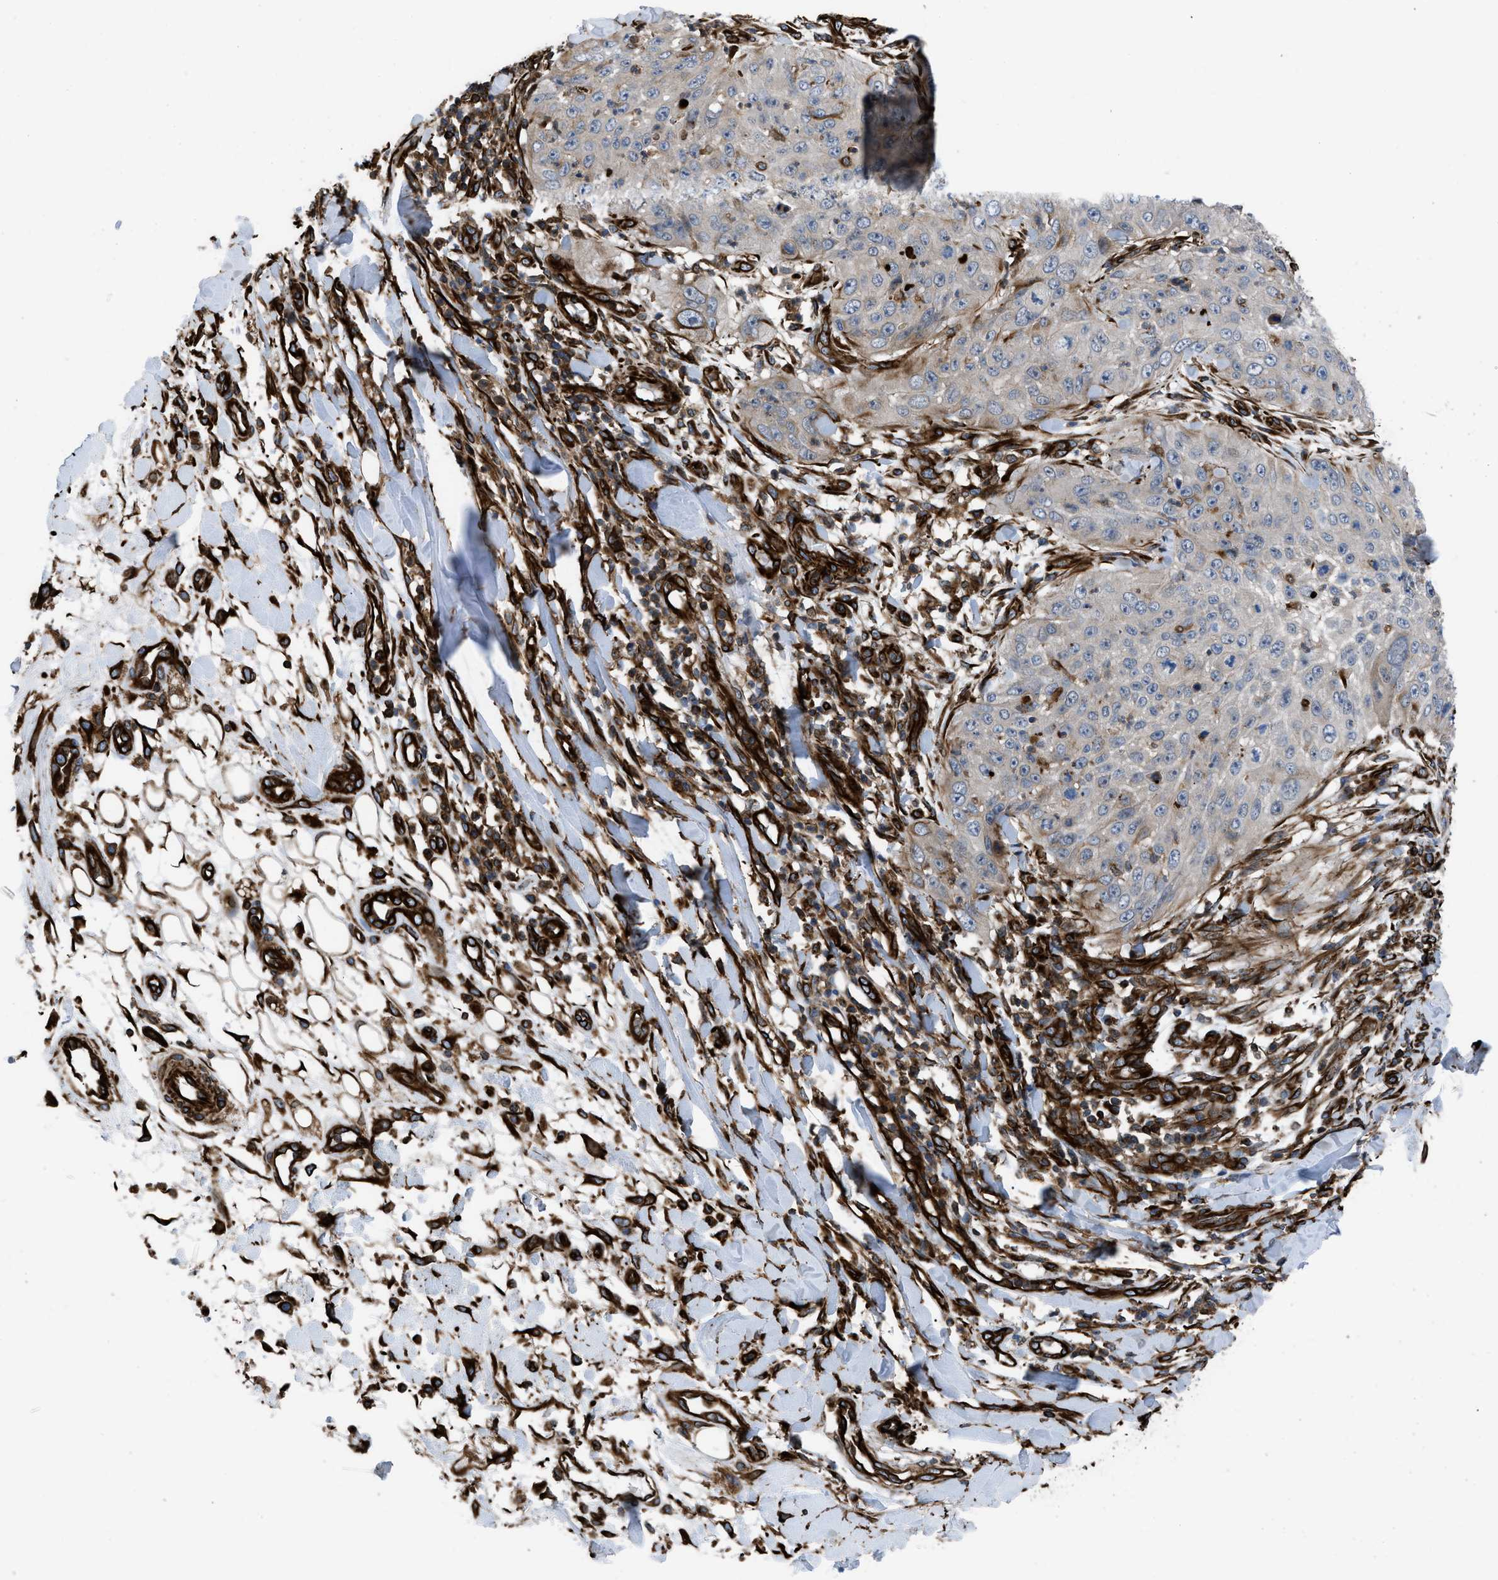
{"staining": {"intensity": "weak", "quantity": "25%-75%", "location": "cytoplasmic/membranous"}, "tissue": "skin cancer", "cell_type": "Tumor cells", "image_type": "cancer", "snomed": [{"axis": "morphology", "description": "Squamous cell carcinoma, NOS"}, {"axis": "topography", "description": "Skin"}], "caption": "IHC (DAB (3,3'-diaminobenzidine)) staining of skin squamous cell carcinoma exhibits weak cytoplasmic/membranous protein positivity in about 25%-75% of tumor cells.", "gene": "PTPRE", "patient": {"sex": "female", "age": 80}}